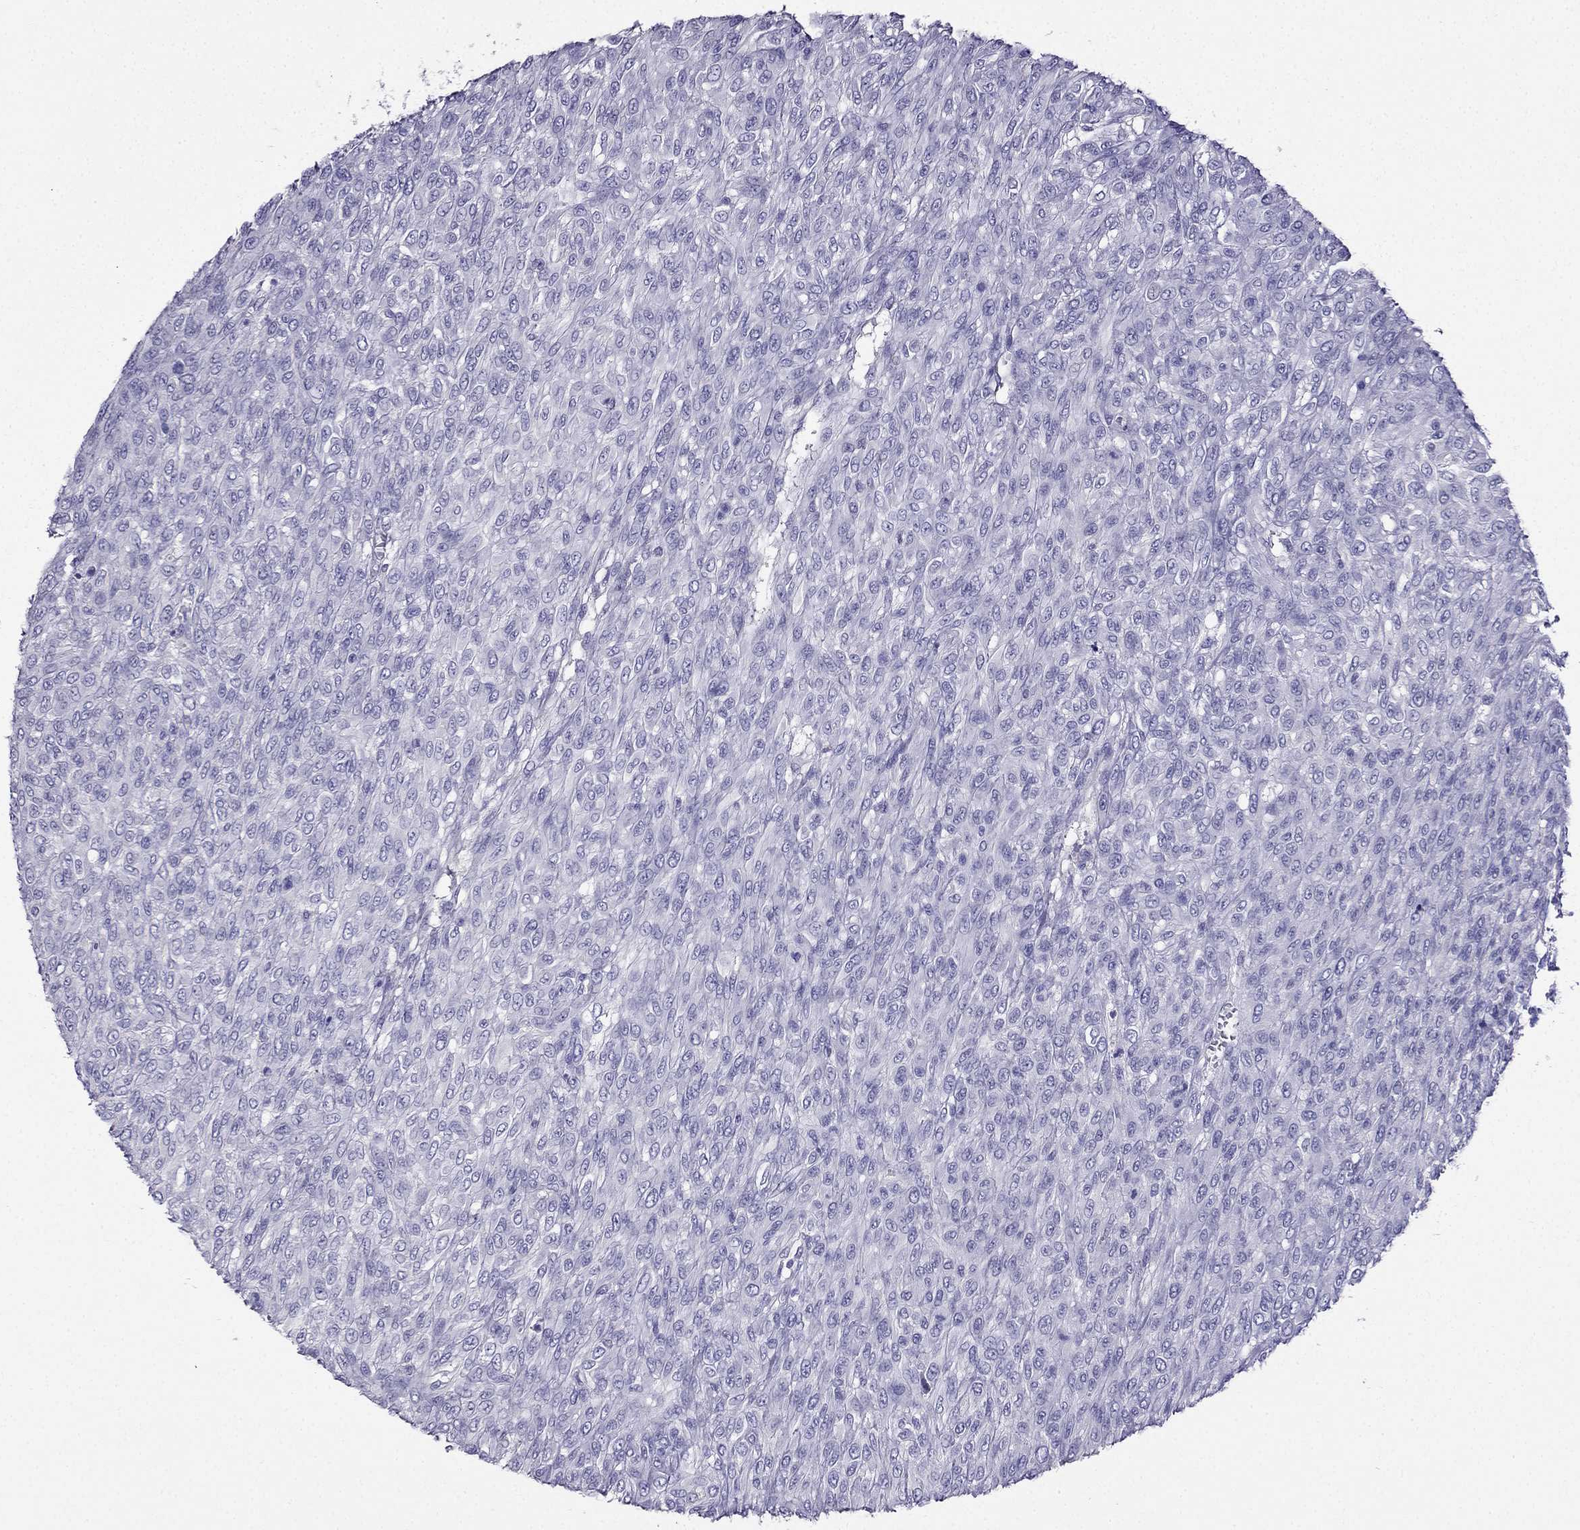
{"staining": {"intensity": "negative", "quantity": "none", "location": "none"}, "tissue": "renal cancer", "cell_type": "Tumor cells", "image_type": "cancer", "snomed": [{"axis": "morphology", "description": "Adenocarcinoma, NOS"}, {"axis": "topography", "description": "Kidney"}], "caption": "DAB (3,3'-diaminobenzidine) immunohistochemical staining of human renal cancer exhibits no significant staining in tumor cells.", "gene": "PTH", "patient": {"sex": "male", "age": 58}}